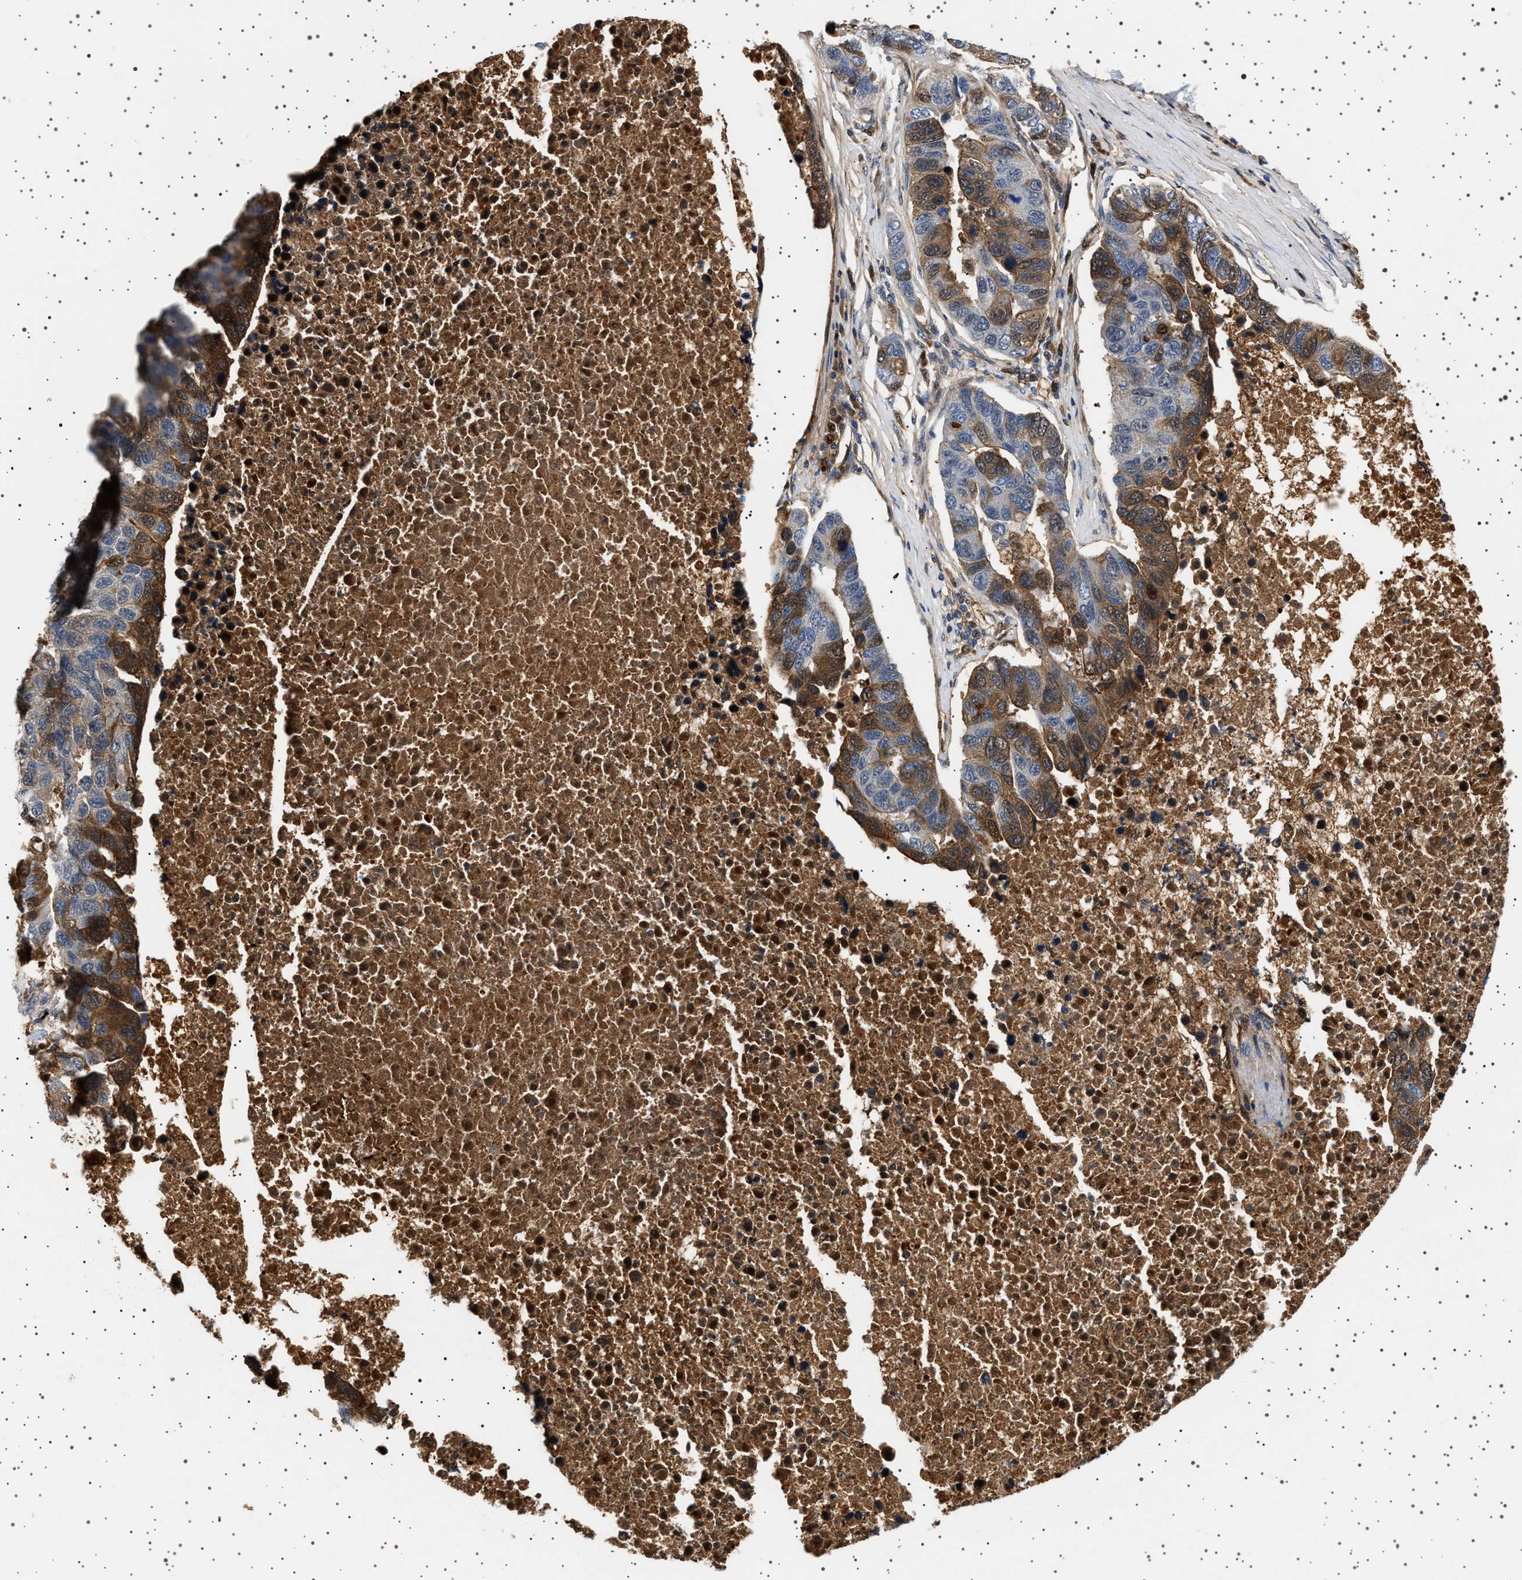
{"staining": {"intensity": "moderate", "quantity": "<25%", "location": "cytoplasmic/membranous"}, "tissue": "pancreatic cancer", "cell_type": "Tumor cells", "image_type": "cancer", "snomed": [{"axis": "morphology", "description": "Adenocarcinoma, NOS"}, {"axis": "topography", "description": "Pancreas"}], "caption": "Moderate cytoplasmic/membranous protein expression is seen in approximately <25% of tumor cells in adenocarcinoma (pancreatic).", "gene": "FICD", "patient": {"sex": "female", "age": 61}}